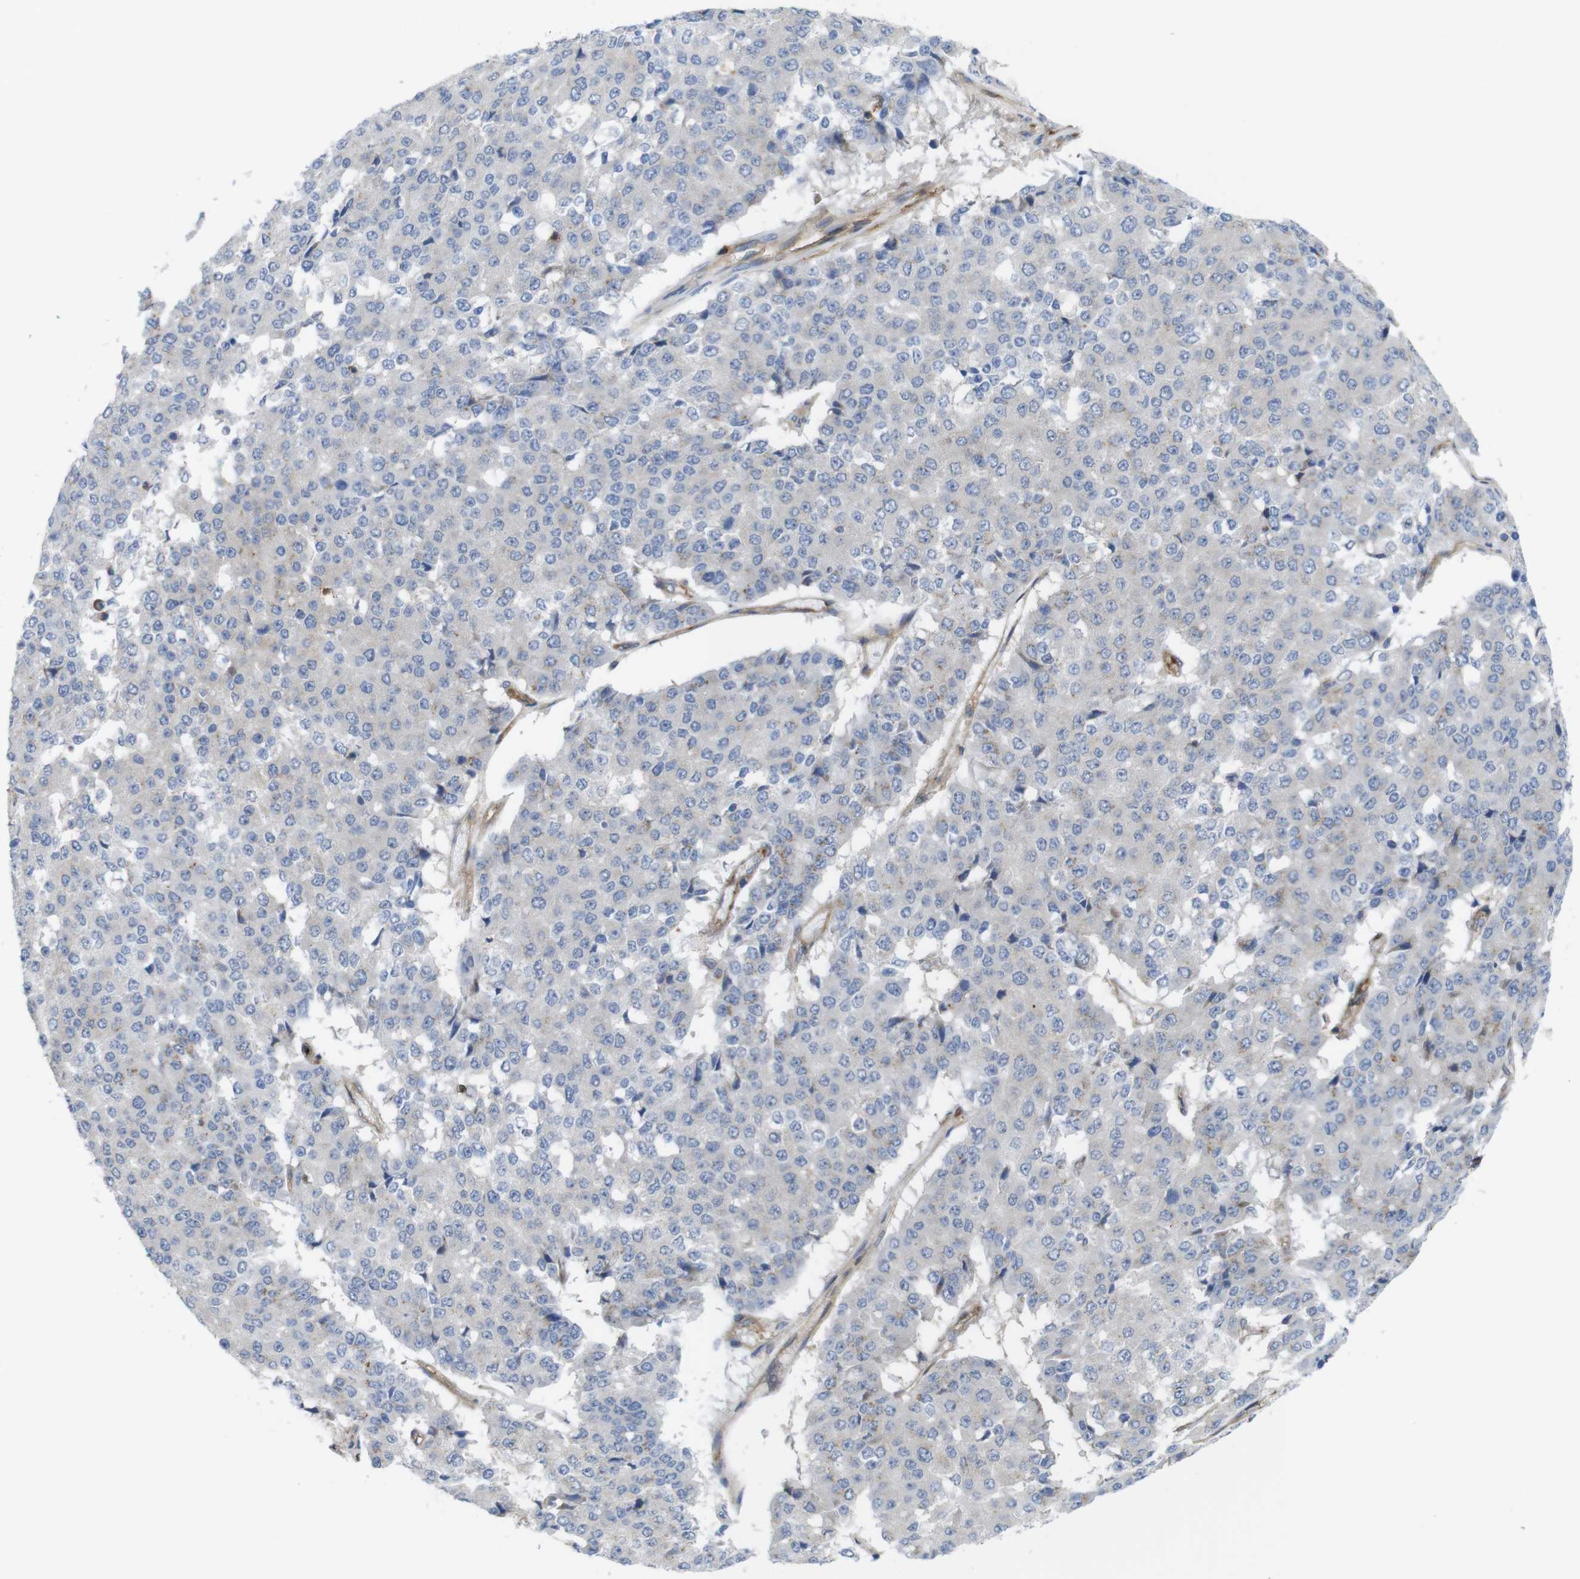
{"staining": {"intensity": "negative", "quantity": "none", "location": "none"}, "tissue": "pancreatic cancer", "cell_type": "Tumor cells", "image_type": "cancer", "snomed": [{"axis": "morphology", "description": "Adenocarcinoma, NOS"}, {"axis": "topography", "description": "Pancreas"}], "caption": "Protein analysis of adenocarcinoma (pancreatic) exhibits no significant expression in tumor cells. (Brightfield microscopy of DAB immunohistochemistry at high magnification).", "gene": "CCR6", "patient": {"sex": "male", "age": 50}}